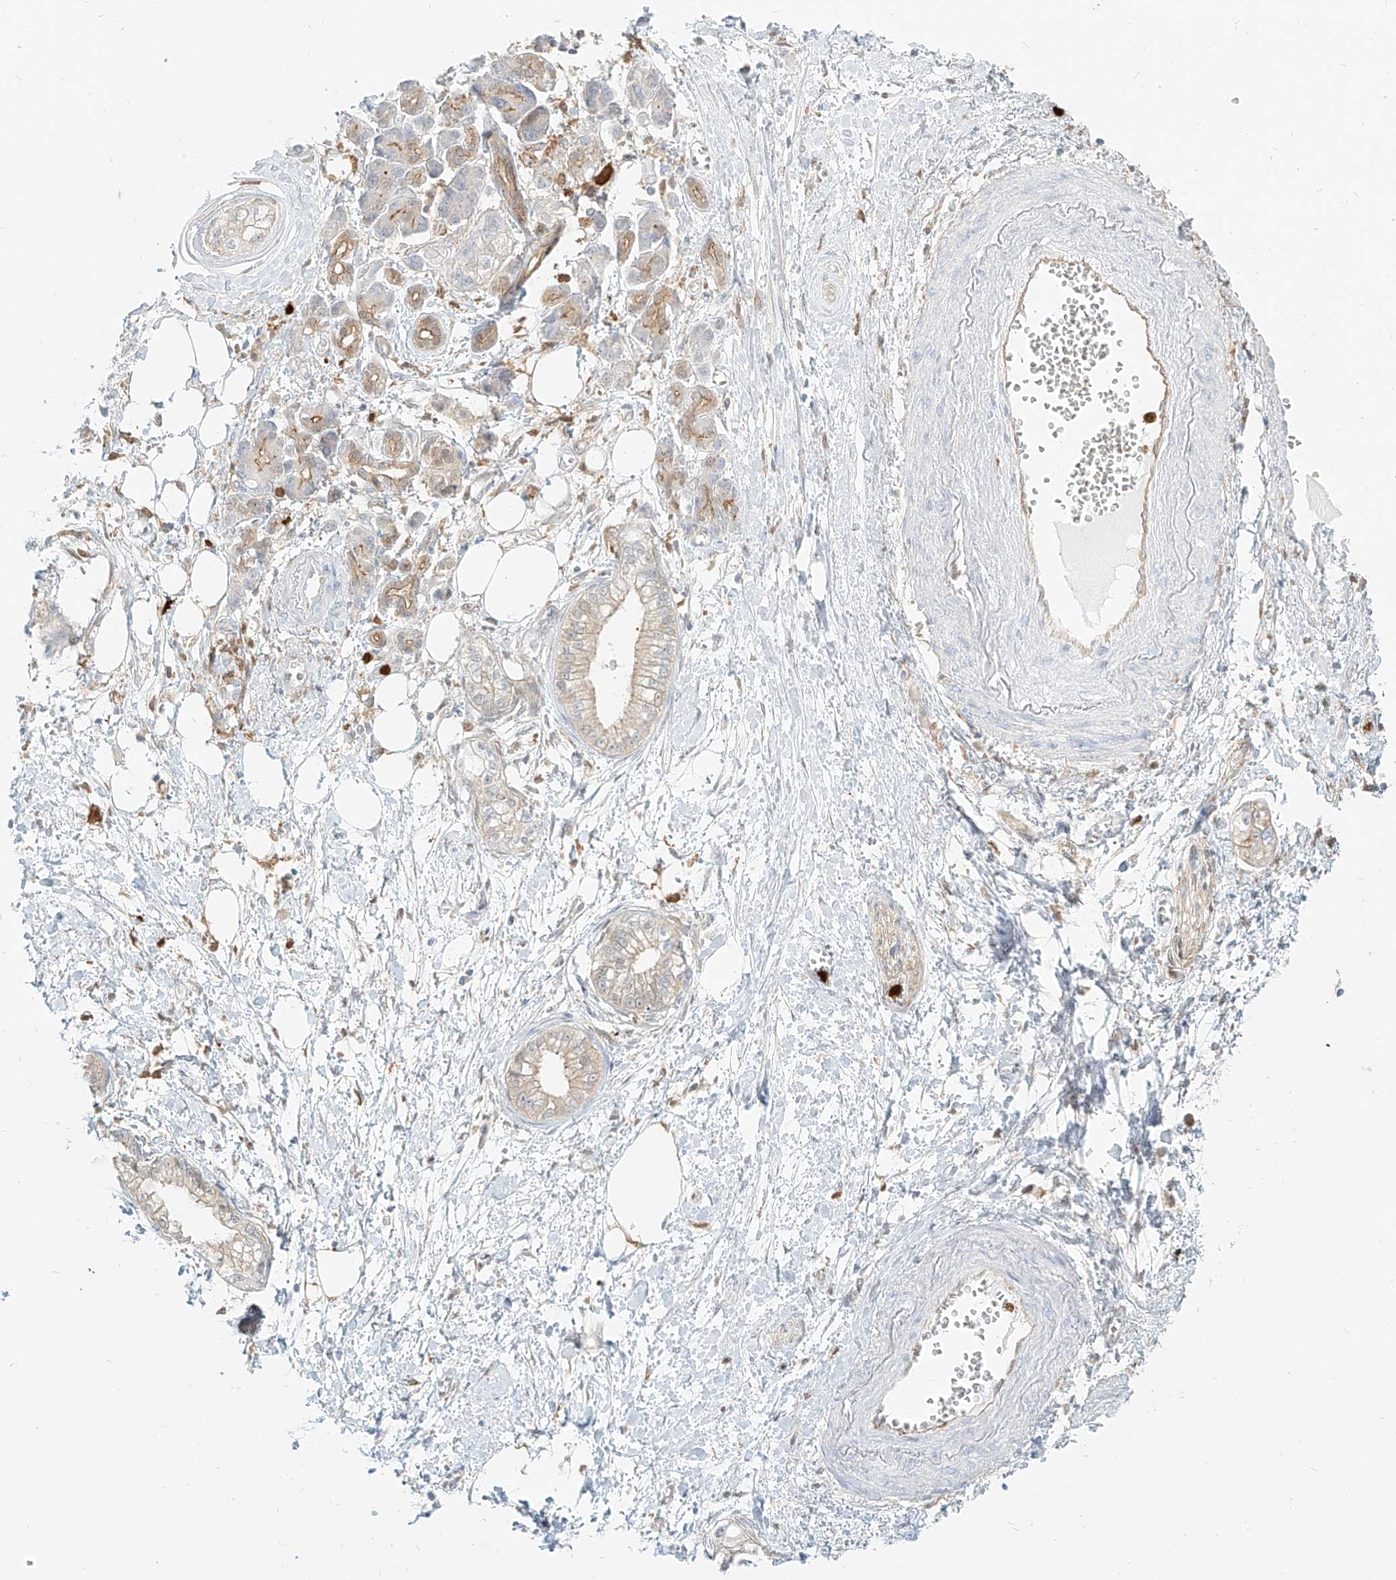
{"staining": {"intensity": "weak", "quantity": "<25%", "location": "cytoplasmic/membranous"}, "tissue": "pancreatic cancer", "cell_type": "Tumor cells", "image_type": "cancer", "snomed": [{"axis": "morphology", "description": "Adenocarcinoma, NOS"}, {"axis": "topography", "description": "Pancreas"}], "caption": "Human pancreatic cancer stained for a protein using immunohistochemistry (IHC) reveals no staining in tumor cells.", "gene": "PGD", "patient": {"sex": "male", "age": 68}}